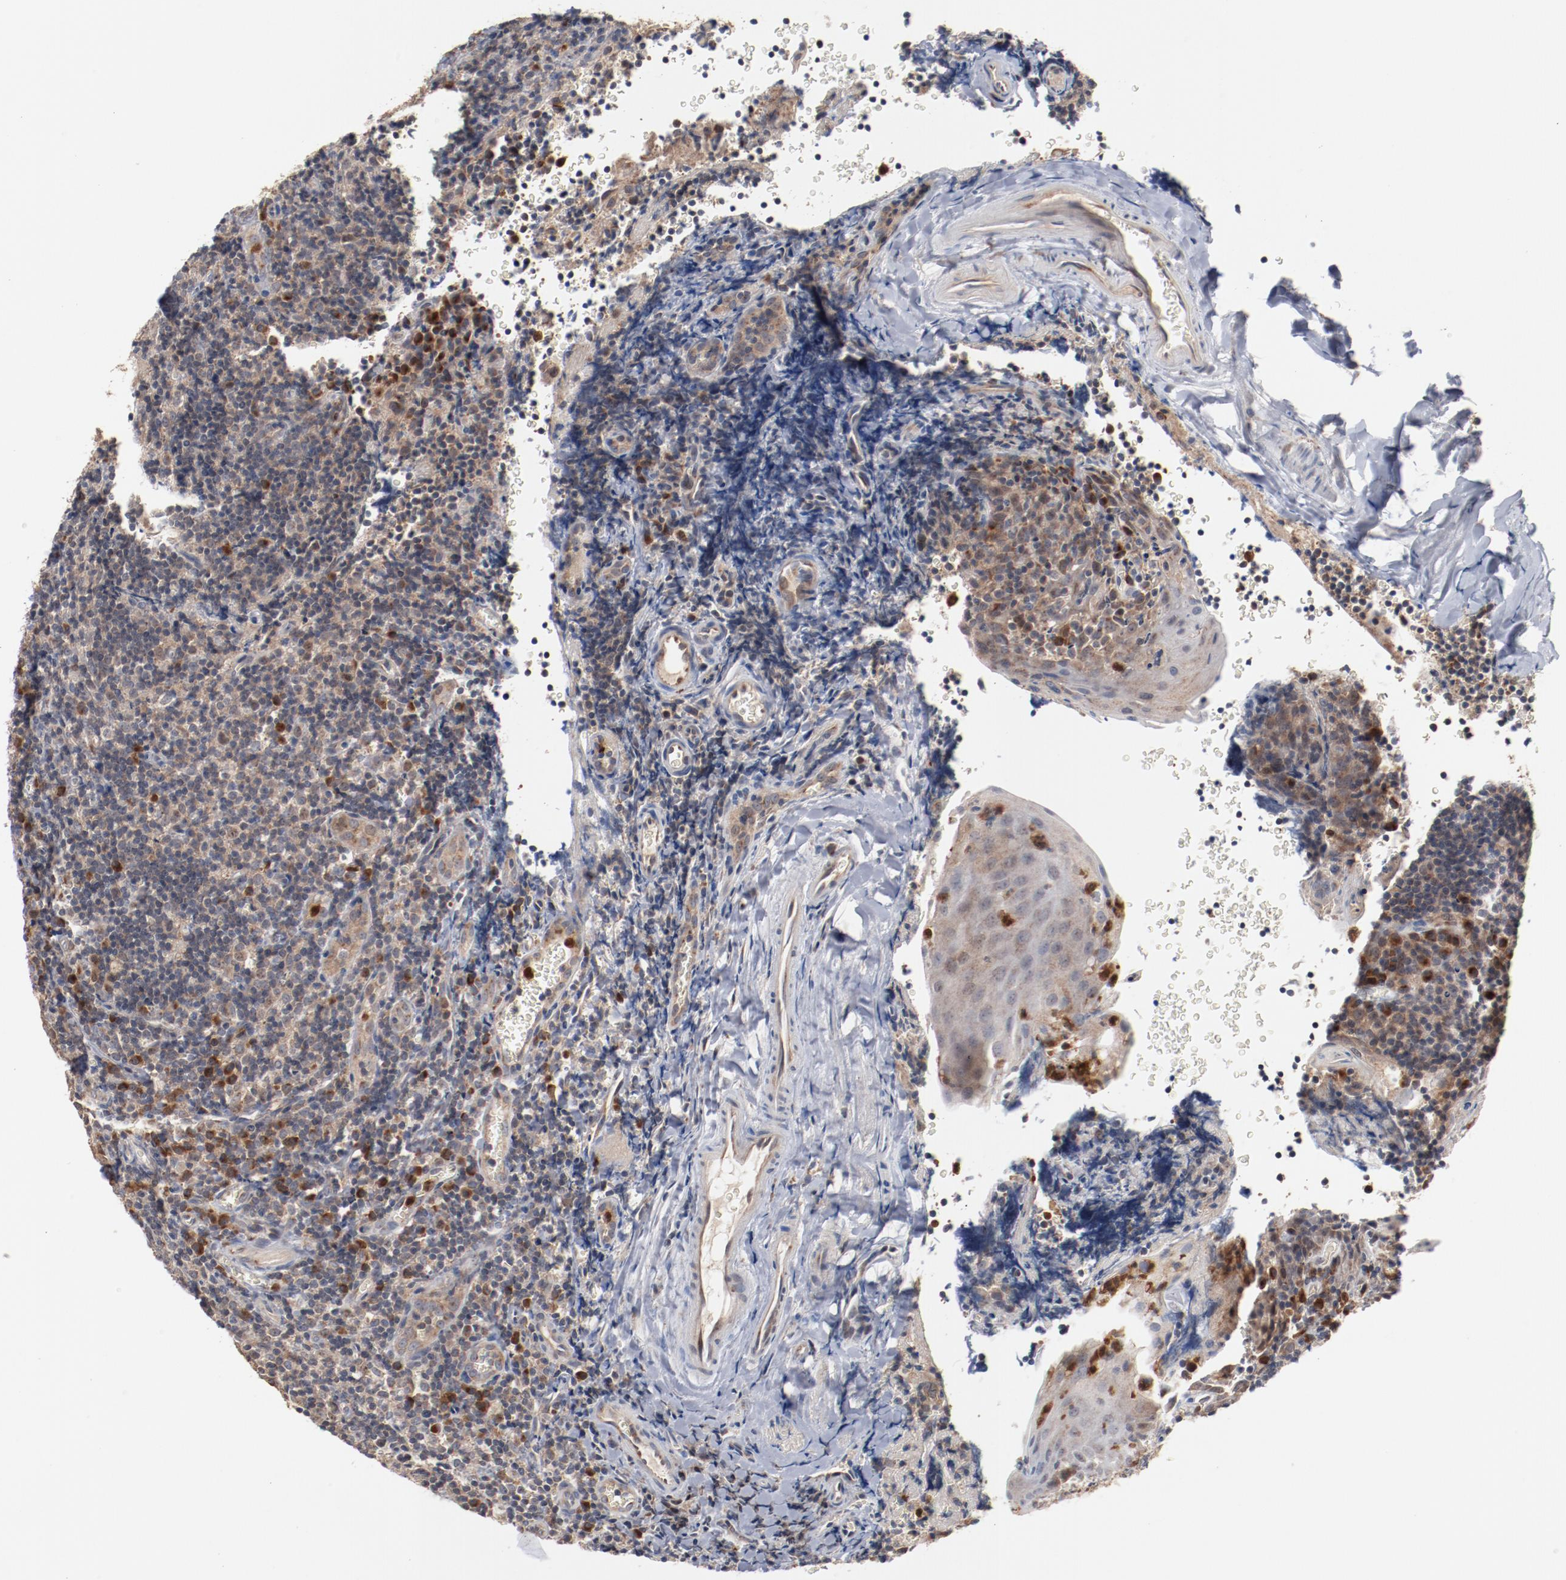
{"staining": {"intensity": "weak", "quantity": ">75%", "location": "cytoplasmic/membranous"}, "tissue": "tonsil", "cell_type": "Germinal center cells", "image_type": "normal", "snomed": [{"axis": "morphology", "description": "Normal tissue, NOS"}, {"axis": "topography", "description": "Tonsil"}], "caption": "Tonsil stained with DAB (3,3'-diaminobenzidine) IHC displays low levels of weak cytoplasmic/membranous positivity in approximately >75% of germinal center cells.", "gene": "RNASE11", "patient": {"sex": "male", "age": 20}}